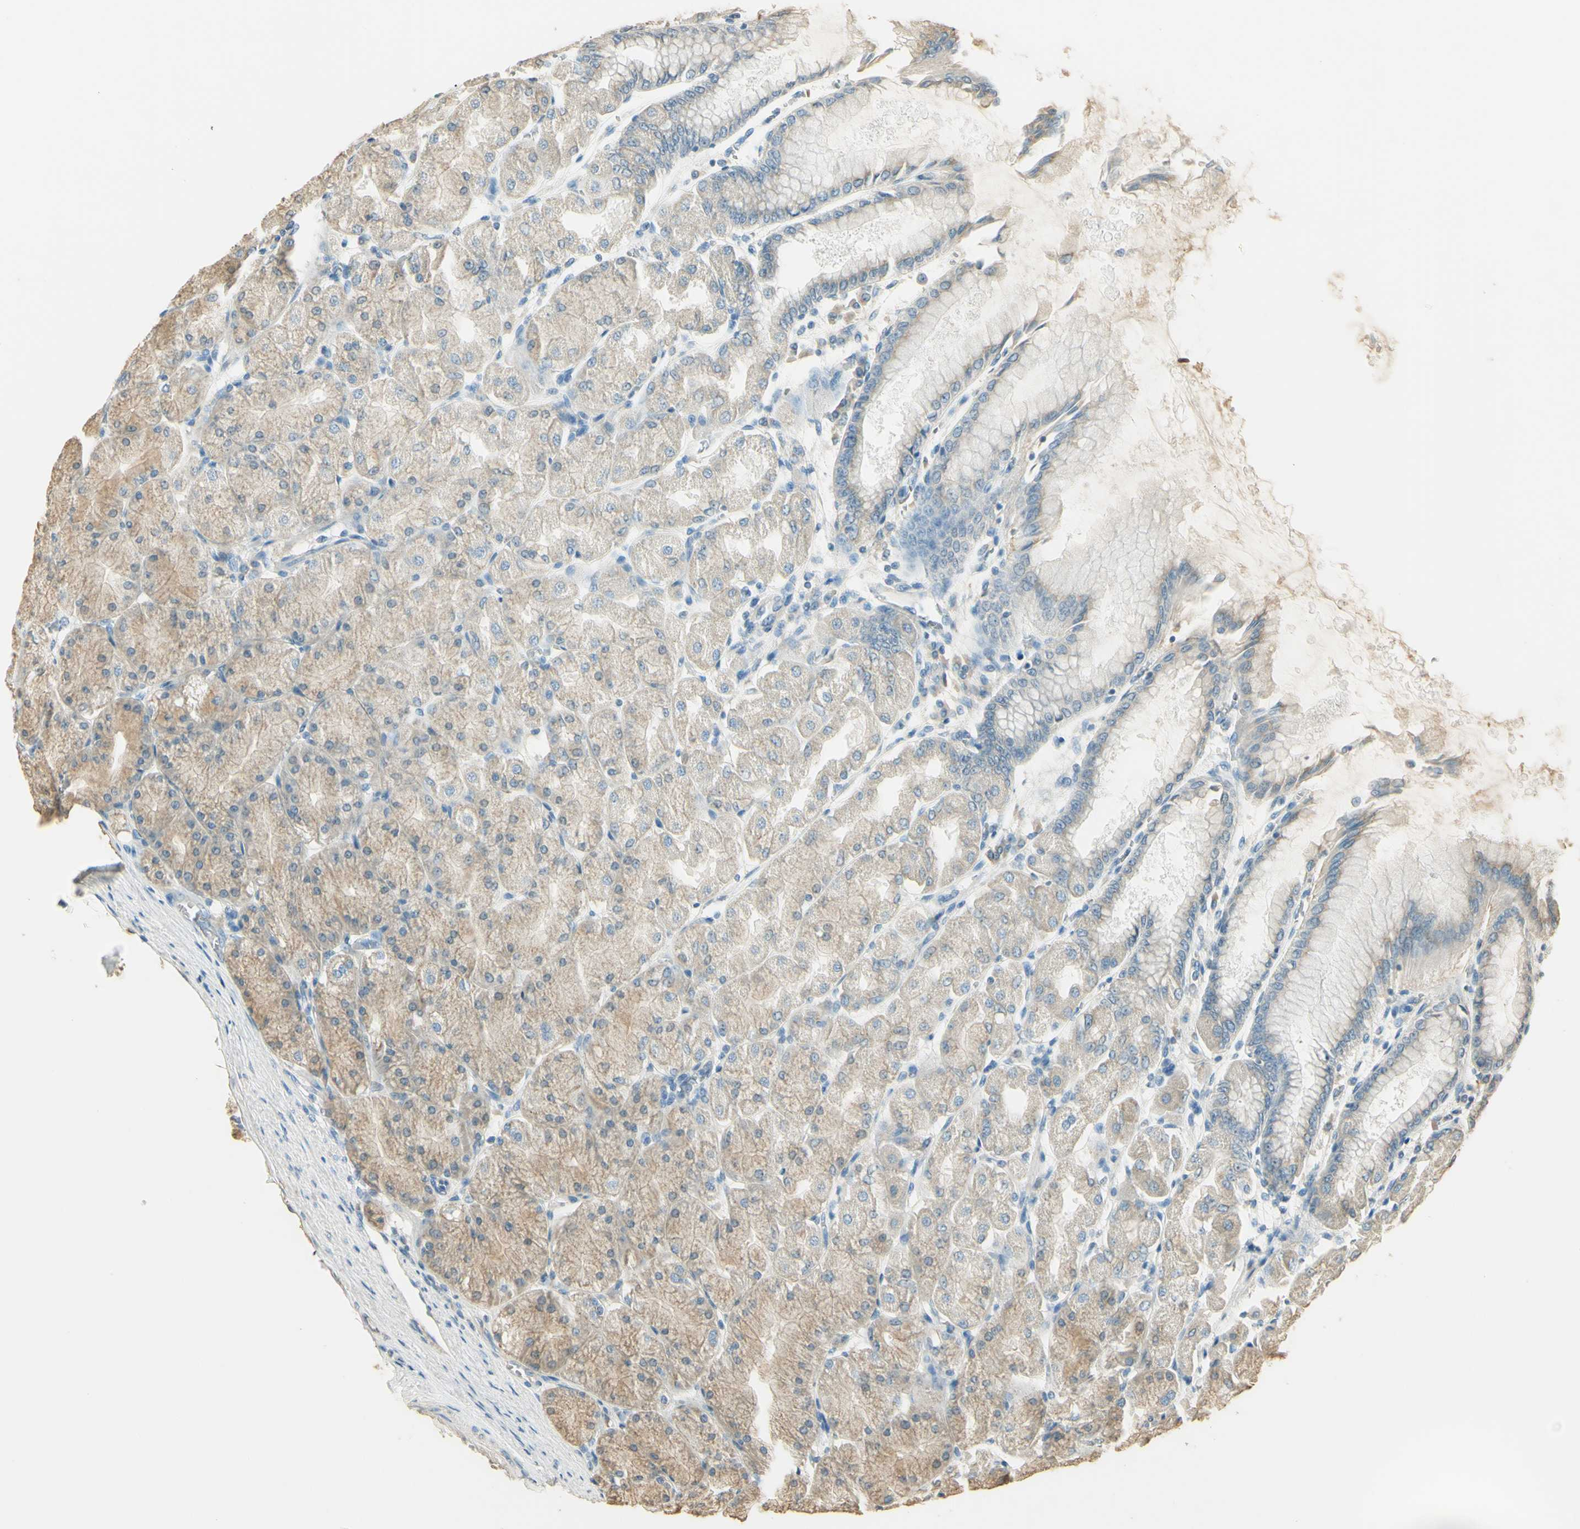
{"staining": {"intensity": "moderate", "quantity": "25%-75%", "location": "cytoplasmic/membranous"}, "tissue": "stomach", "cell_type": "Glandular cells", "image_type": "normal", "snomed": [{"axis": "morphology", "description": "Normal tissue, NOS"}, {"axis": "topography", "description": "Stomach, upper"}], "caption": "Immunohistochemistry (IHC) of unremarkable human stomach displays medium levels of moderate cytoplasmic/membranous expression in about 25%-75% of glandular cells. The protein of interest is stained brown, and the nuclei are stained in blue (DAB (3,3'-diaminobenzidine) IHC with brightfield microscopy, high magnification).", "gene": "UXS1", "patient": {"sex": "female", "age": 56}}